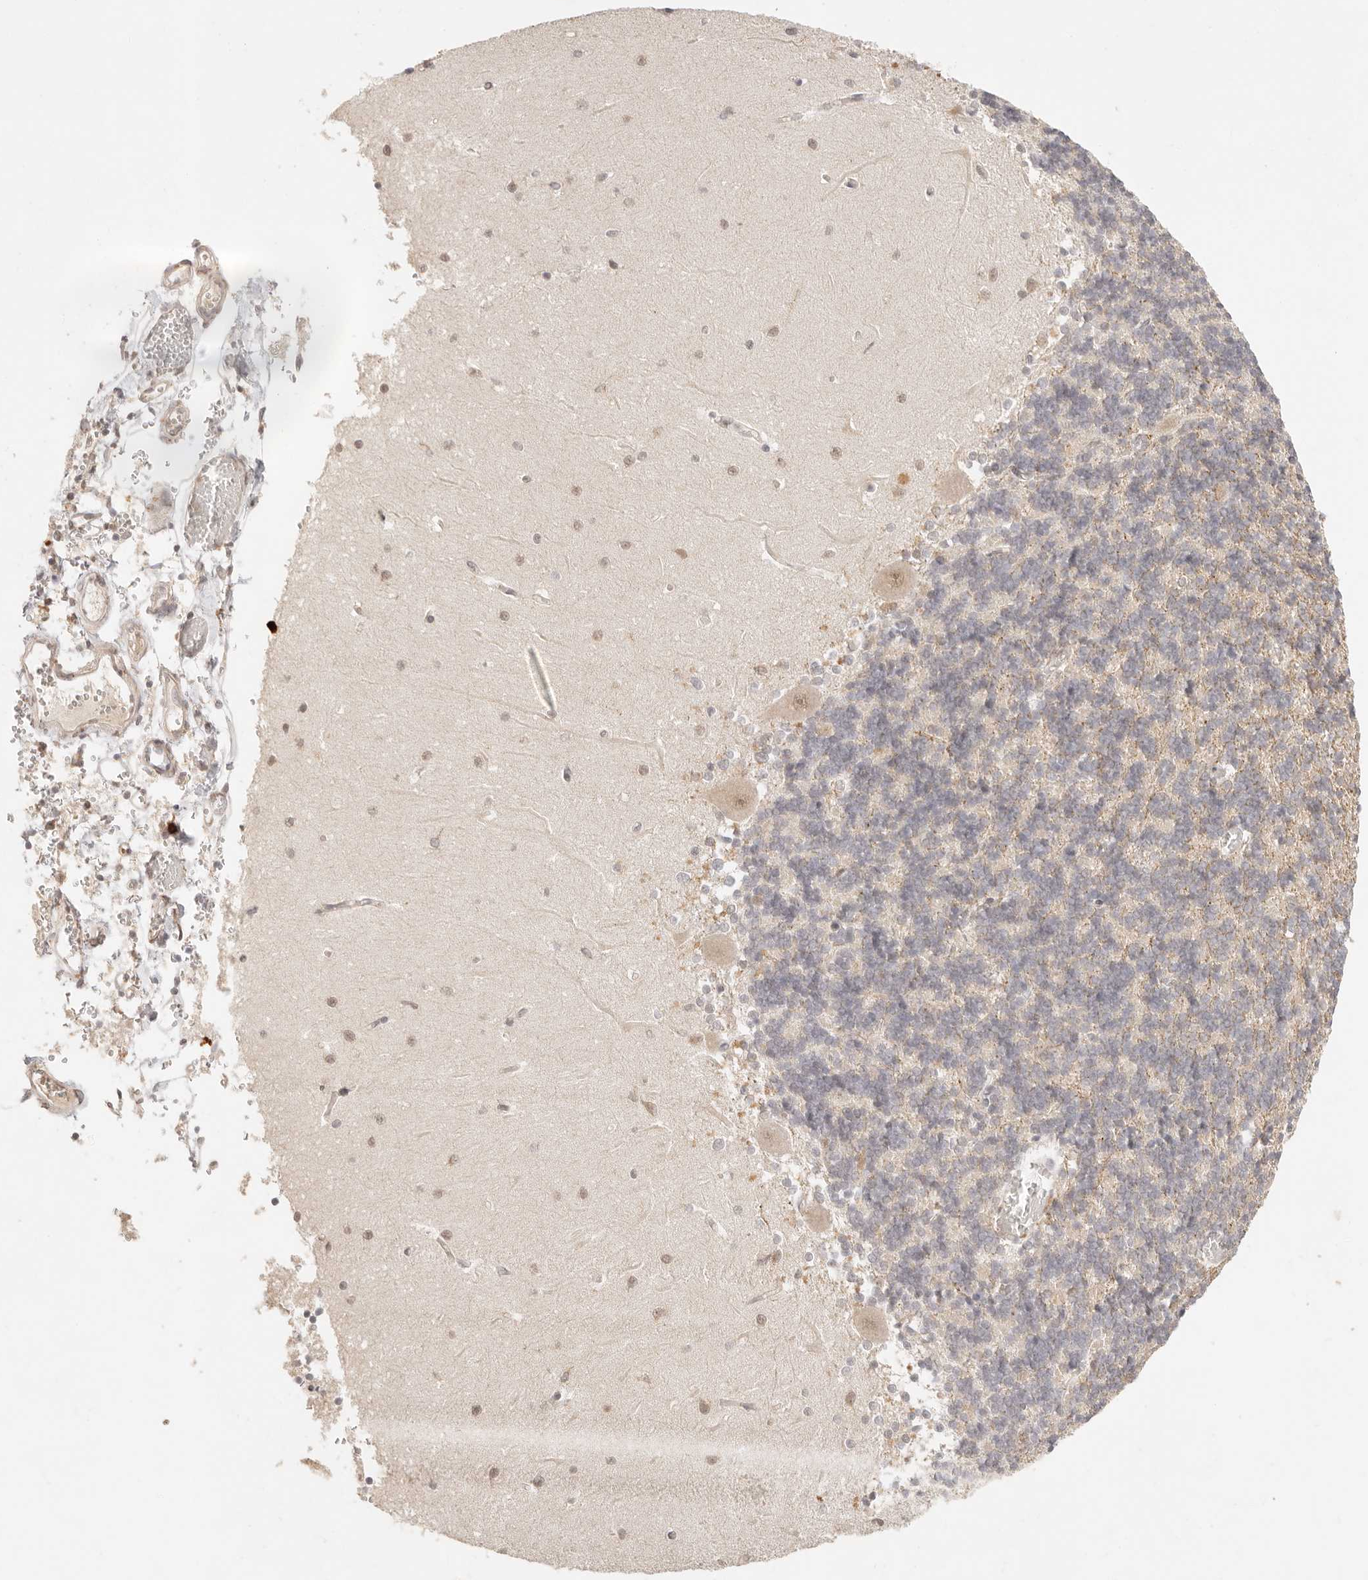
{"staining": {"intensity": "weak", "quantity": "<25%", "location": "cytoplasmic/membranous"}, "tissue": "cerebellum", "cell_type": "Cells in granular layer", "image_type": "normal", "snomed": [{"axis": "morphology", "description": "Normal tissue, NOS"}, {"axis": "topography", "description": "Cerebellum"}], "caption": "Immunohistochemical staining of benign cerebellum displays no significant expression in cells in granular layer.", "gene": "GPR156", "patient": {"sex": "male", "age": 37}}